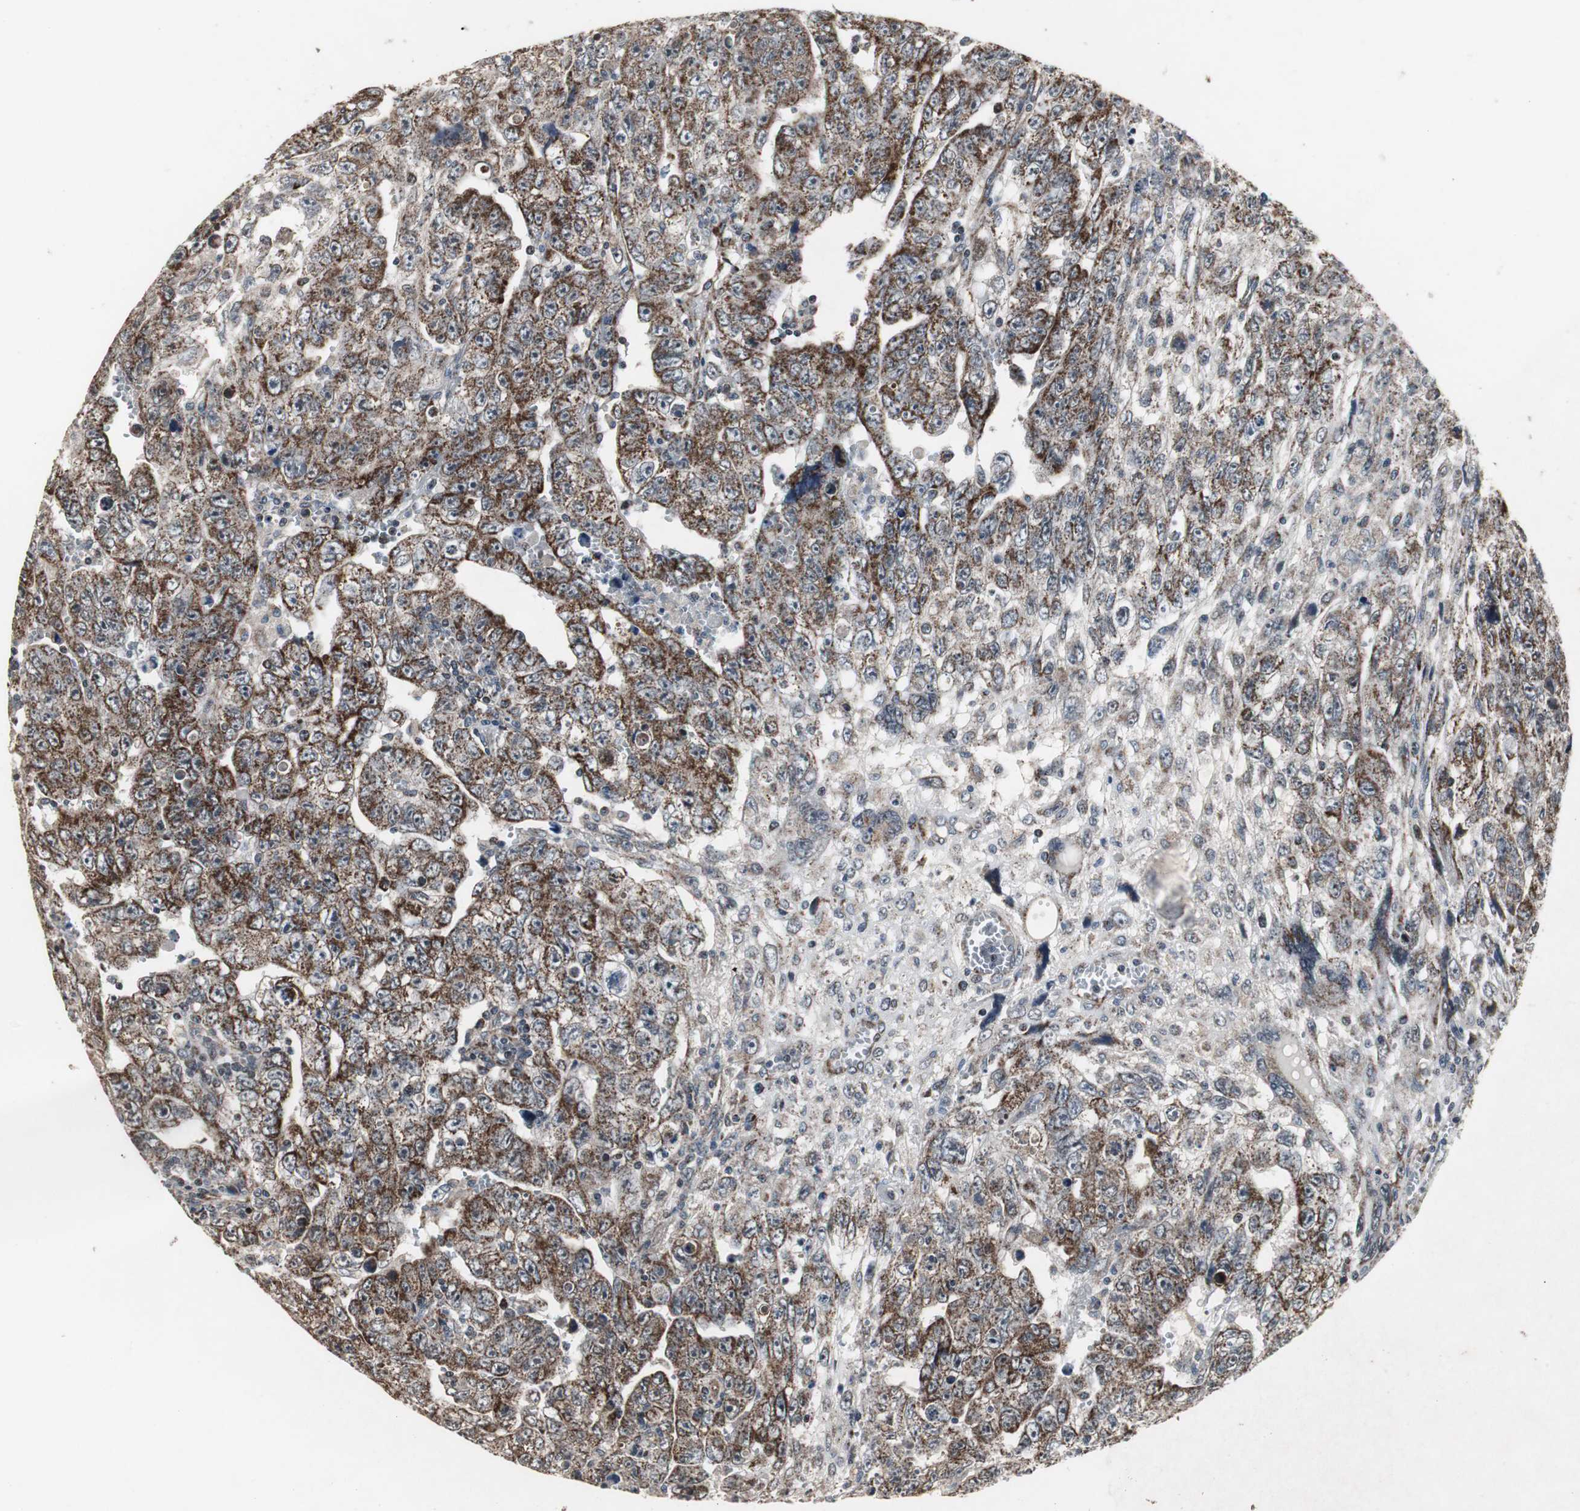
{"staining": {"intensity": "strong", "quantity": ">75%", "location": "cytoplasmic/membranous"}, "tissue": "testis cancer", "cell_type": "Tumor cells", "image_type": "cancer", "snomed": [{"axis": "morphology", "description": "Carcinoma, Embryonal, NOS"}, {"axis": "topography", "description": "Testis"}], "caption": "Immunohistochemical staining of human embryonal carcinoma (testis) shows high levels of strong cytoplasmic/membranous staining in approximately >75% of tumor cells.", "gene": "MRPL40", "patient": {"sex": "male", "age": 28}}